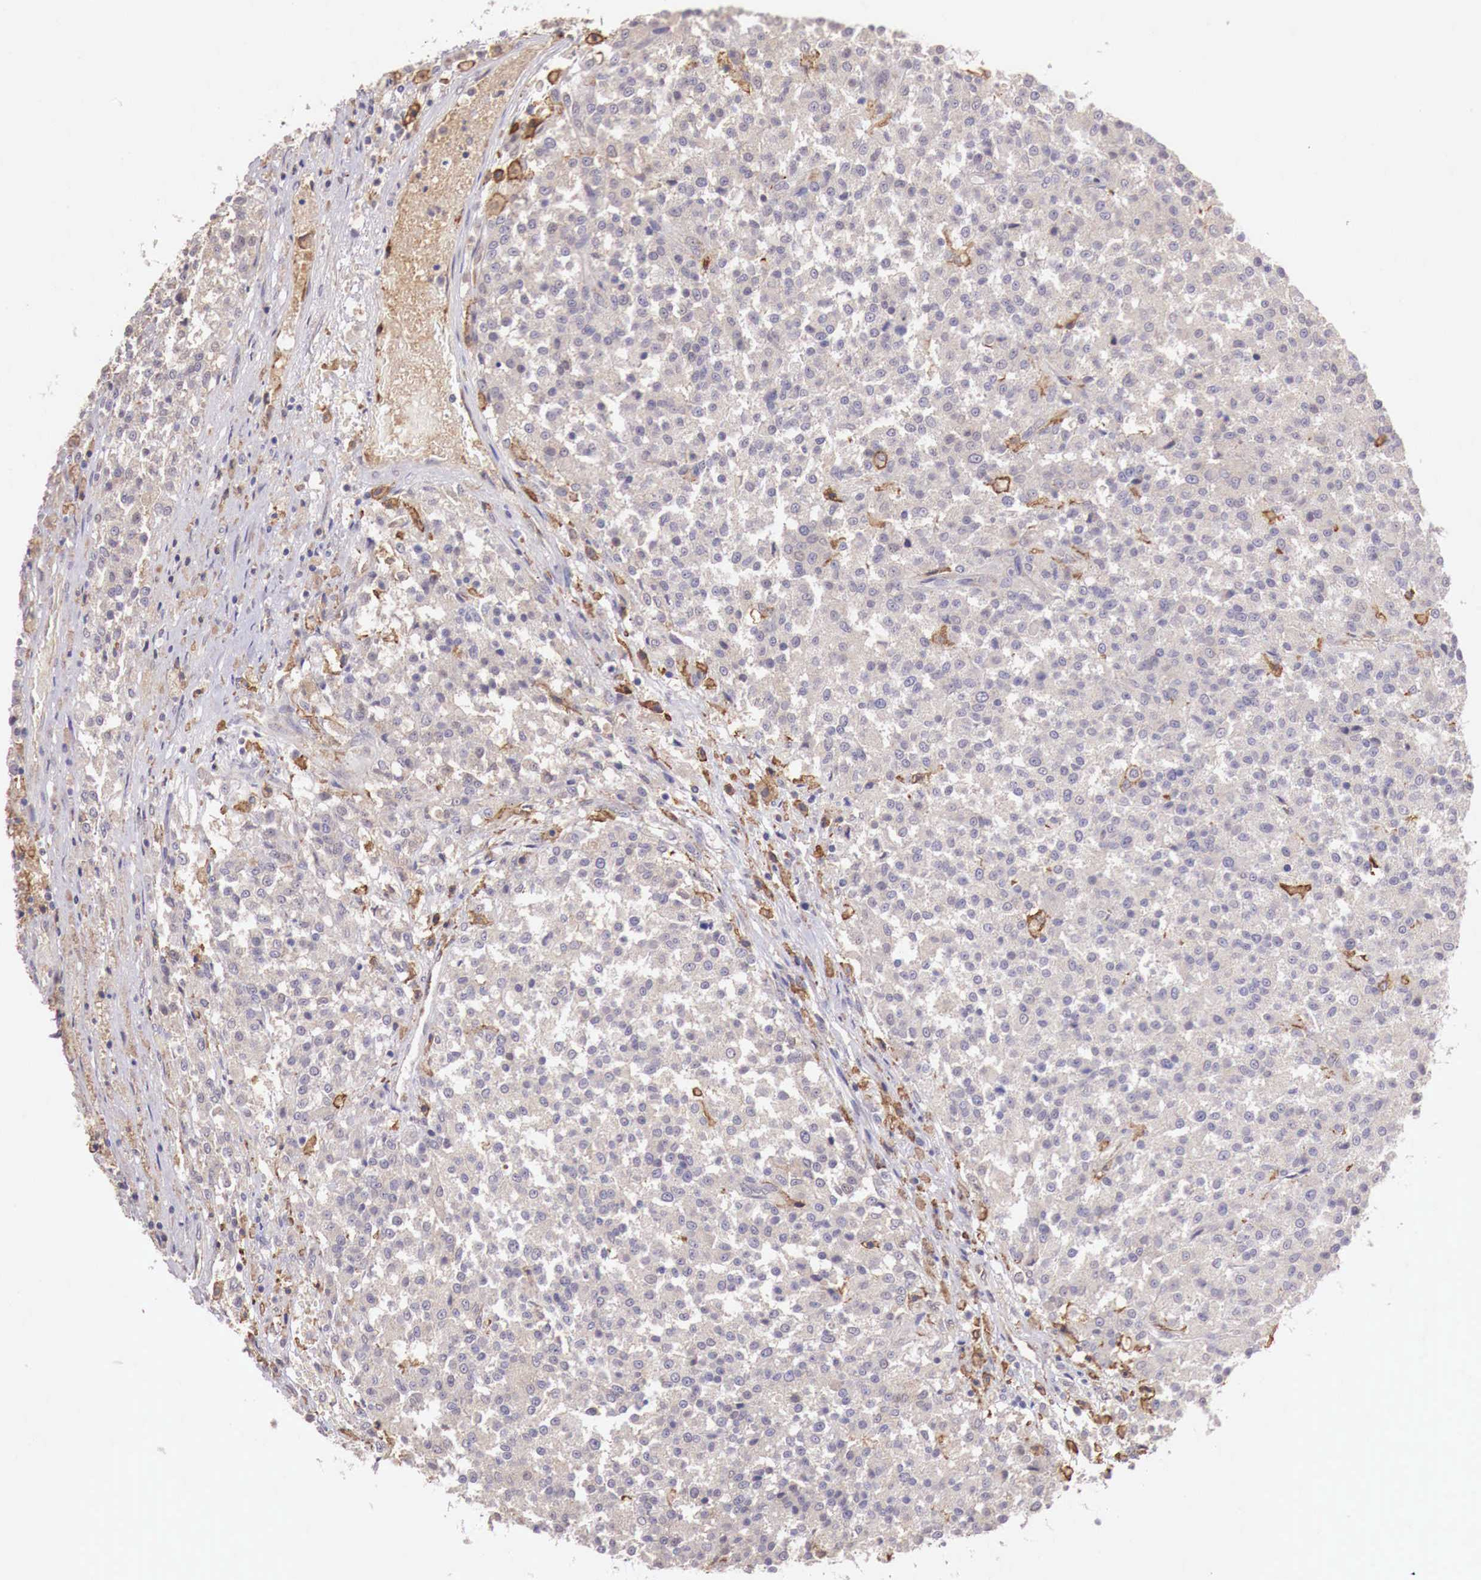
{"staining": {"intensity": "negative", "quantity": "none", "location": "none"}, "tissue": "testis cancer", "cell_type": "Tumor cells", "image_type": "cancer", "snomed": [{"axis": "morphology", "description": "Seminoma, NOS"}, {"axis": "topography", "description": "Testis"}], "caption": "Immunohistochemistry (IHC) micrograph of human testis cancer stained for a protein (brown), which displays no positivity in tumor cells.", "gene": "CHRDL1", "patient": {"sex": "male", "age": 59}}